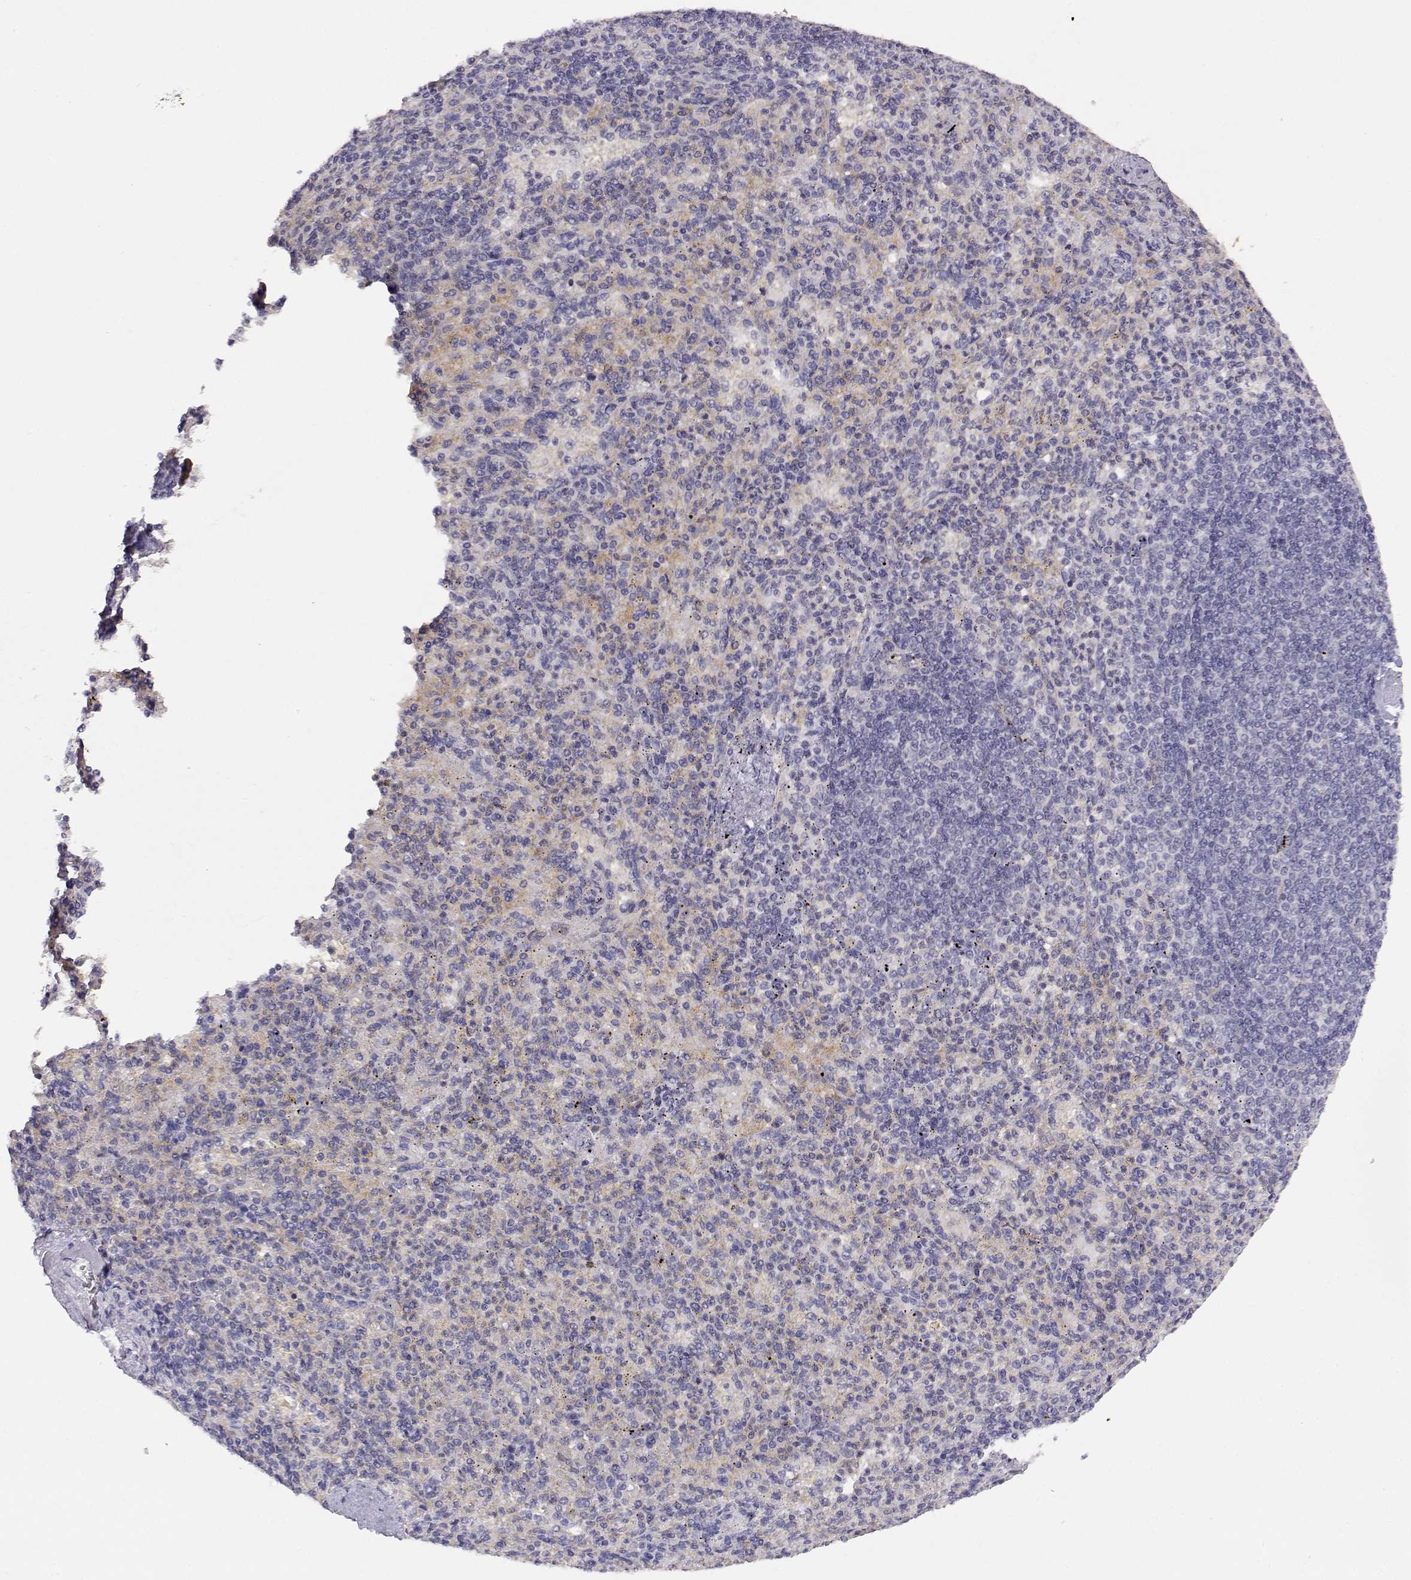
{"staining": {"intensity": "weak", "quantity": "<25%", "location": "cytoplasmic/membranous"}, "tissue": "spleen", "cell_type": "Cells in red pulp", "image_type": "normal", "snomed": [{"axis": "morphology", "description": "Normal tissue, NOS"}, {"axis": "topography", "description": "Spleen"}], "caption": "Immunohistochemical staining of benign spleen shows no significant expression in cells in red pulp.", "gene": "ADA", "patient": {"sex": "female", "age": 74}}